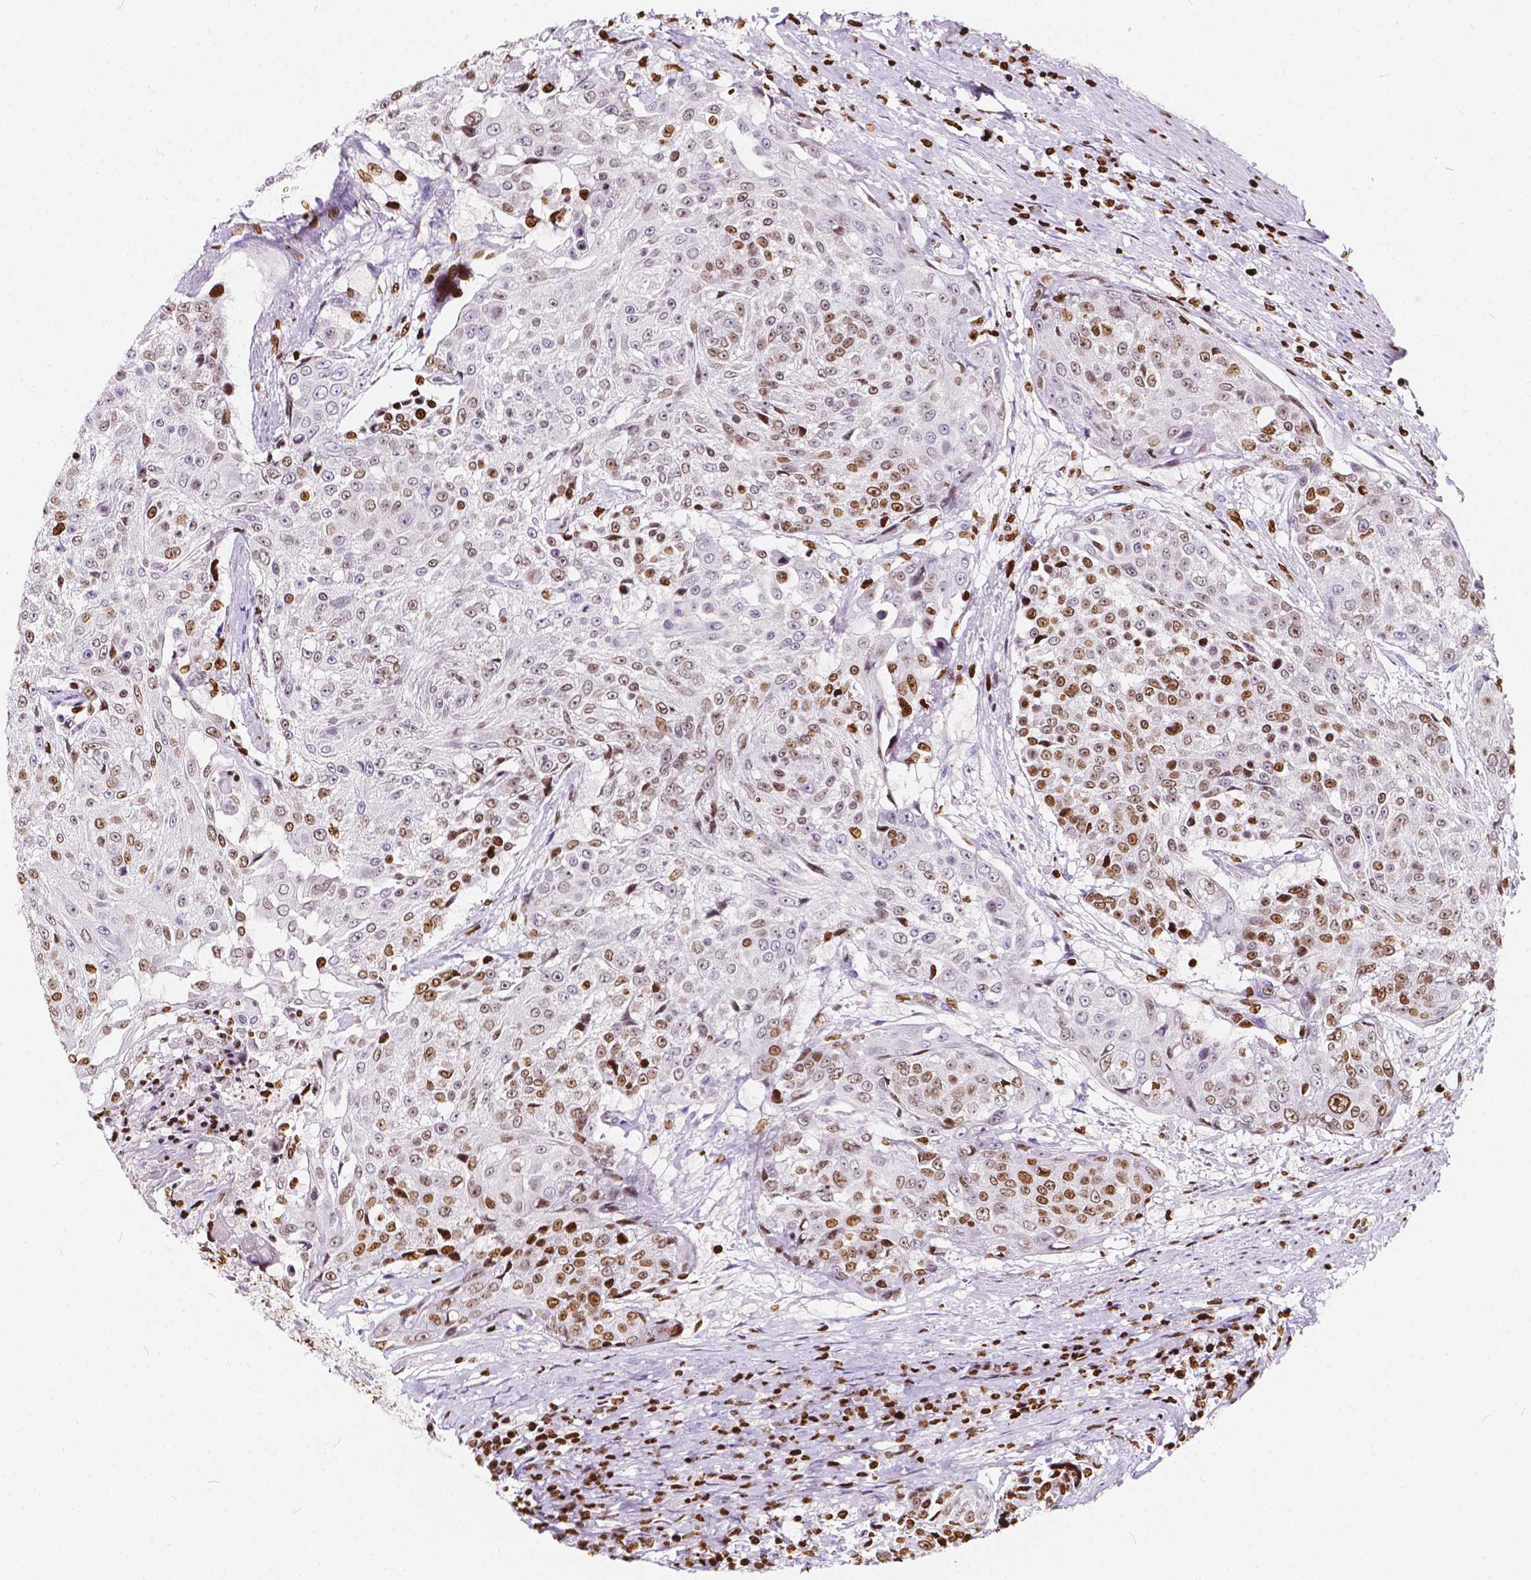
{"staining": {"intensity": "moderate", "quantity": "25%-75%", "location": "nuclear"}, "tissue": "urothelial cancer", "cell_type": "Tumor cells", "image_type": "cancer", "snomed": [{"axis": "morphology", "description": "Urothelial carcinoma, High grade"}, {"axis": "topography", "description": "Urinary bladder"}], "caption": "Approximately 25%-75% of tumor cells in urothelial carcinoma (high-grade) demonstrate moderate nuclear protein staining as visualized by brown immunohistochemical staining.", "gene": "CBY3", "patient": {"sex": "female", "age": 63}}